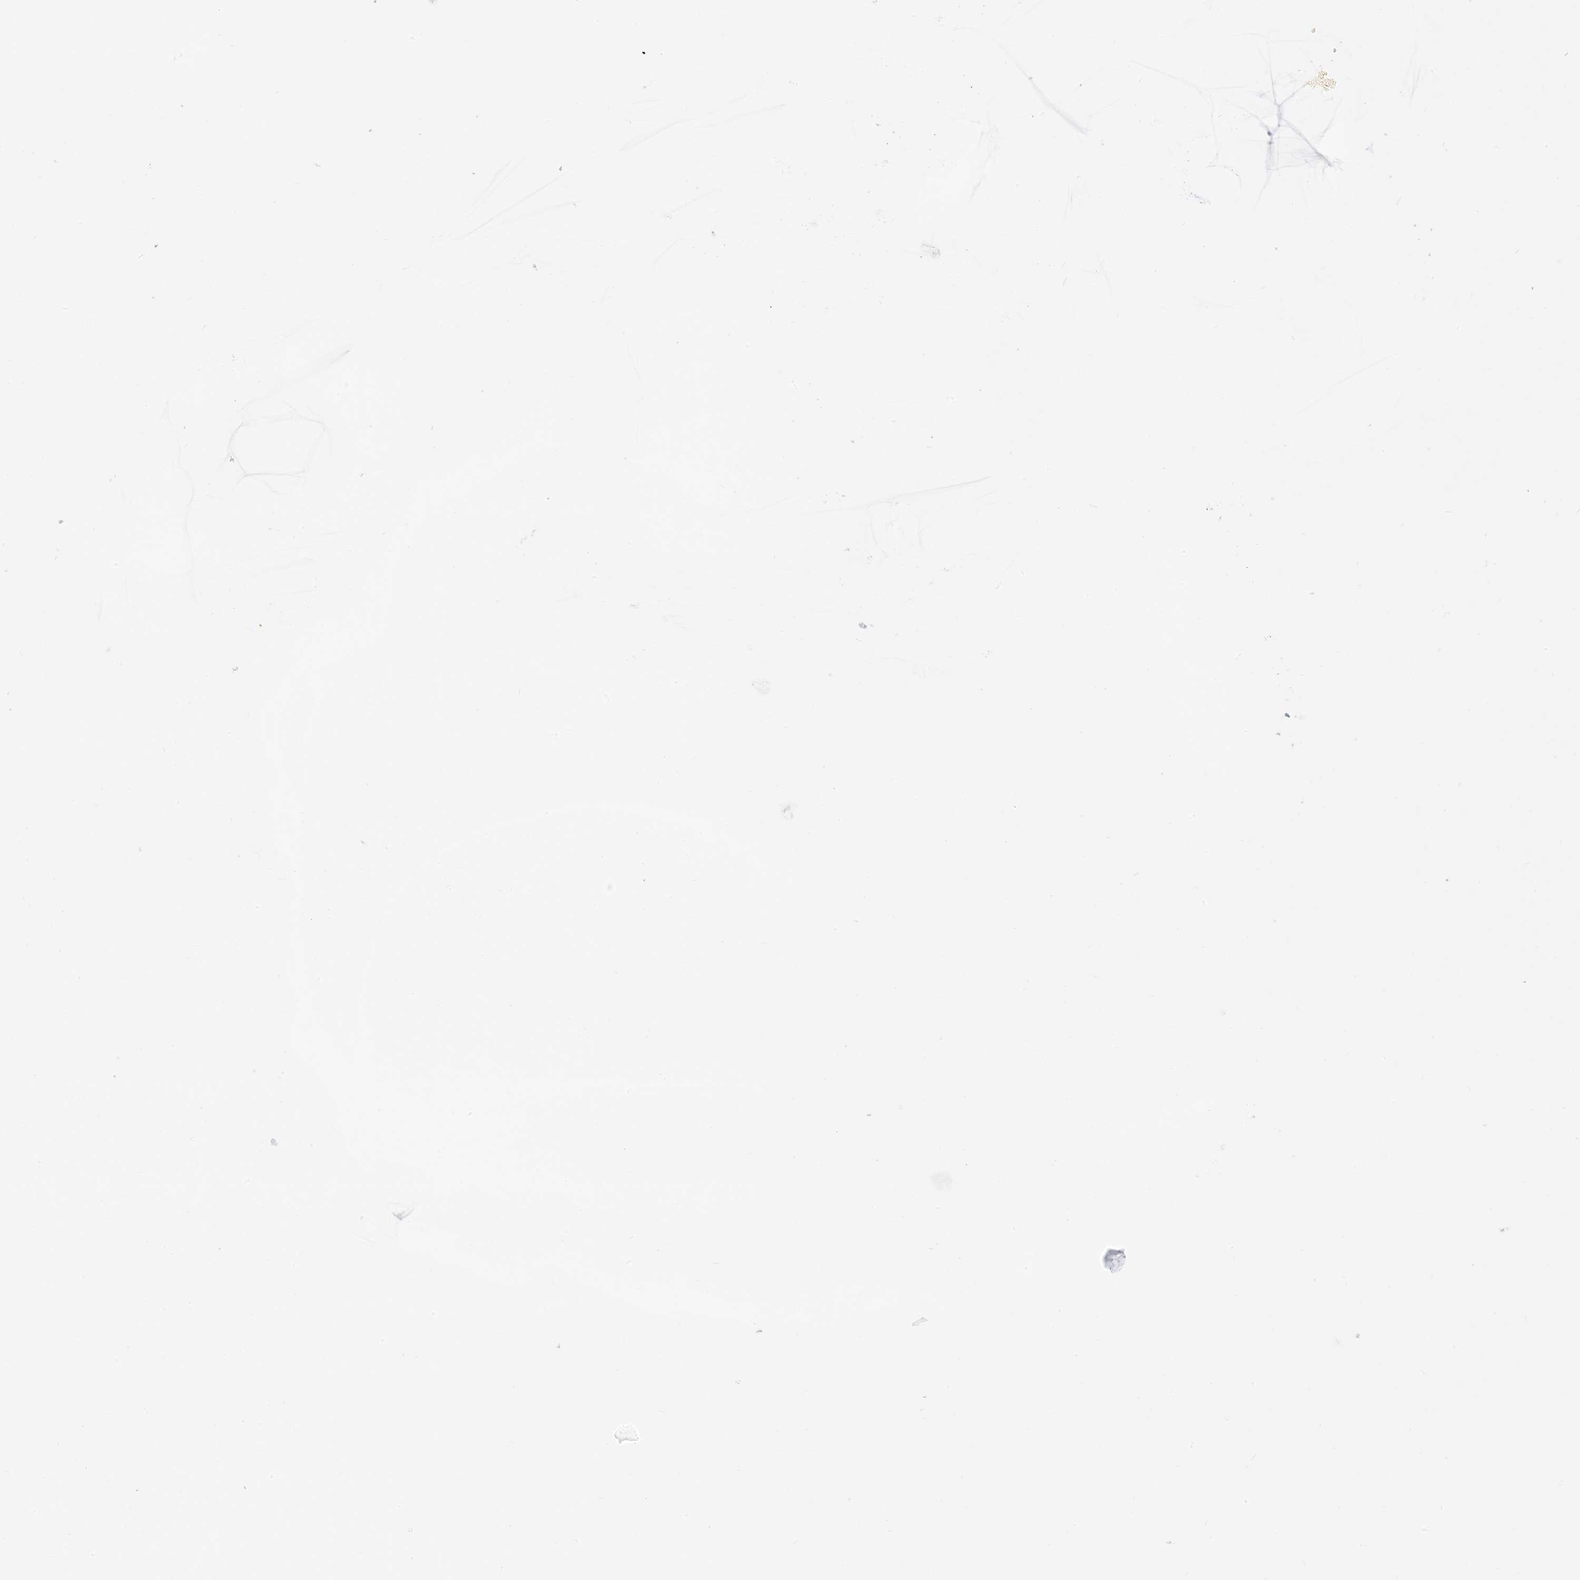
{"staining": {"intensity": "moderate", "quantity": ">75%", "location": "cytoplasmic/membranous"}, "tissue": "testis cancer", "cell_type": "Tumor cells", "image_type": "cancer", "snomed": [{"axis": "morphology", "description": "Seminoma, NOS"}, {"axis": "topography", "description": "Testis"}], "caption": "Immunohistochemical staining of testis cancer exhibits moderate cytoplasmic/membranous protein expression in approximately >75% of tumor cells.", "gene": "MAPKBP1", "patient": {"sex": "male", "age": 22}}